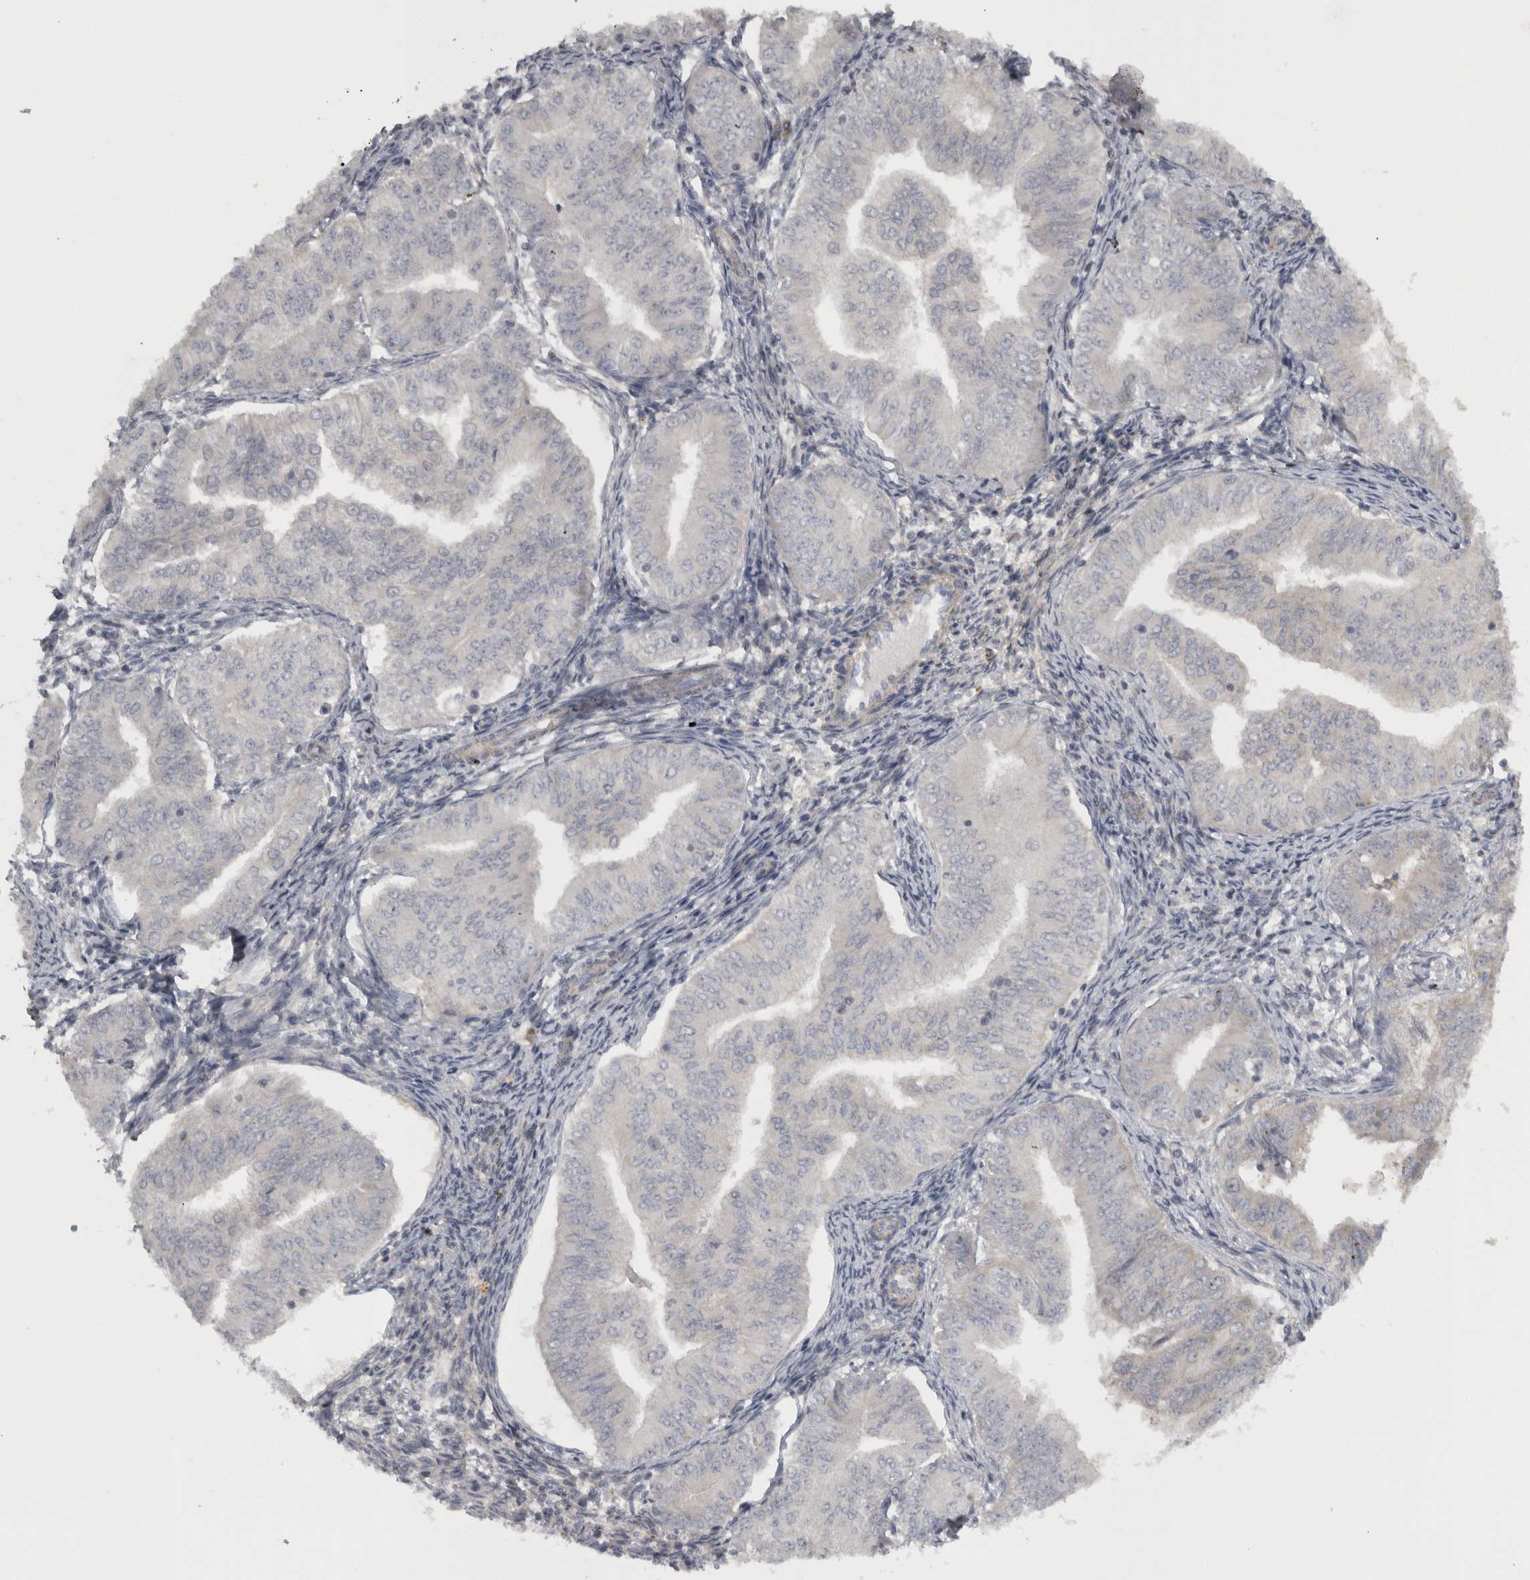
{"staining": {"intensity": "negative", "quantity": "none", "location": "none"}, "tissue": "endometrial cancer", "cell_type": "Tumor cells", "image_type": "cancer", "snomed": [{"axis": "morphology", "description": "Normal tissue, NOS"}, {"axis": "morphology", "description": "Adenocarcinoma, NOS"}, {"axis": "topography", "description": "Endometrium"}], "caption": "Human endometrial adenocarcinoma stained for a protein using immunohistochemistry (IHC) shows no staining in tumor cells.", "gene": "SLCO5A1", "patient": {"sex": "female", "age": 53}}